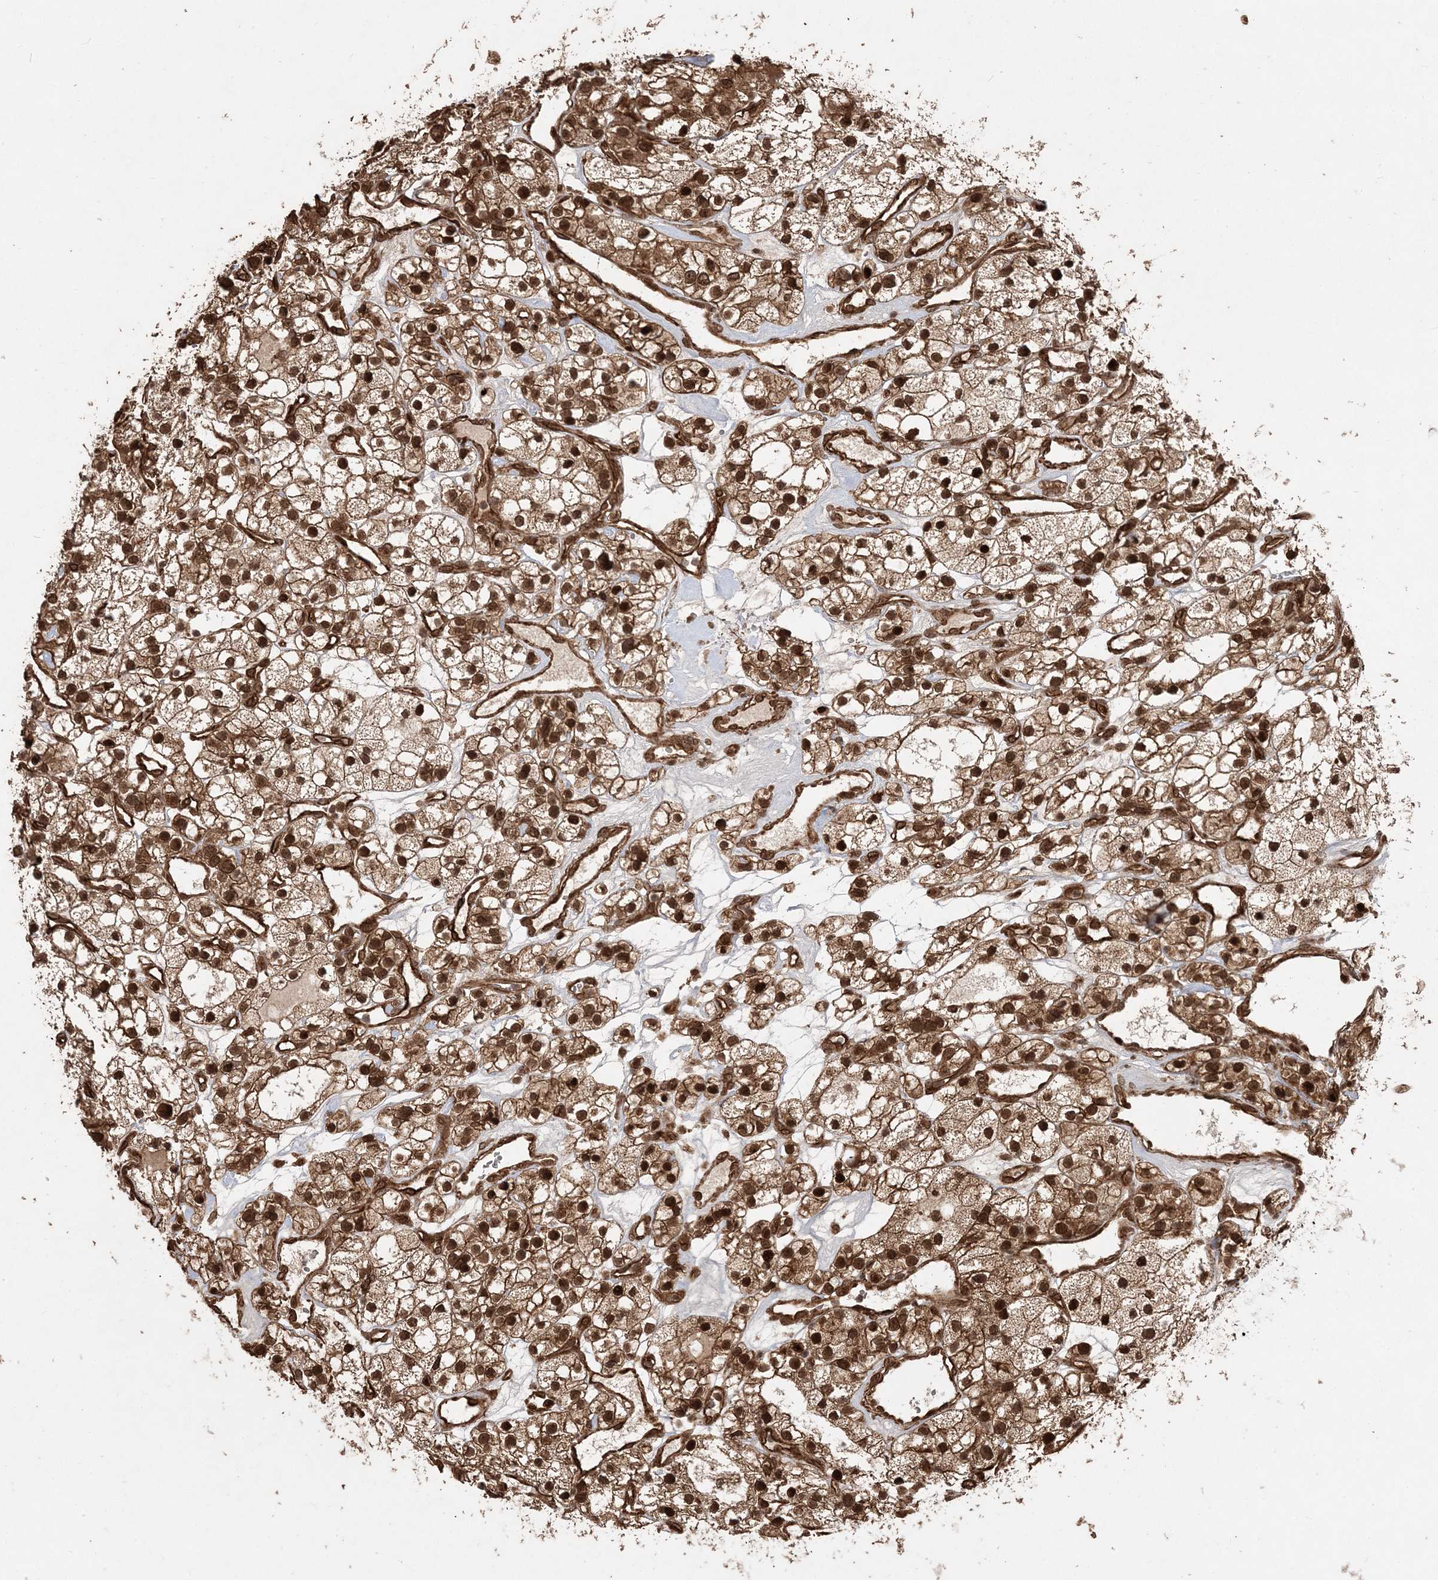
{"staining": {"intensity": "strong", "quantity": ">75%", "location": "cytoplasmic/membranous,nuclear"}, "tissue": "renal cancer", "cell_type": "Tumor cells", "image_type": "cancer", "snomed": [{"axis": "morphology", "description": "Adenocarcinoma, NOS"}, {"axis": "topography", "description": "Kidney"}], "caption": "Immunohistochemical staining of renal cancer shows high levels of strong cytoplasmic/membranous and nuclear staining in approximately >75% of tumor cells.", "gene": "ETAA1", "patient": {"sex": "female", "age": 57}}